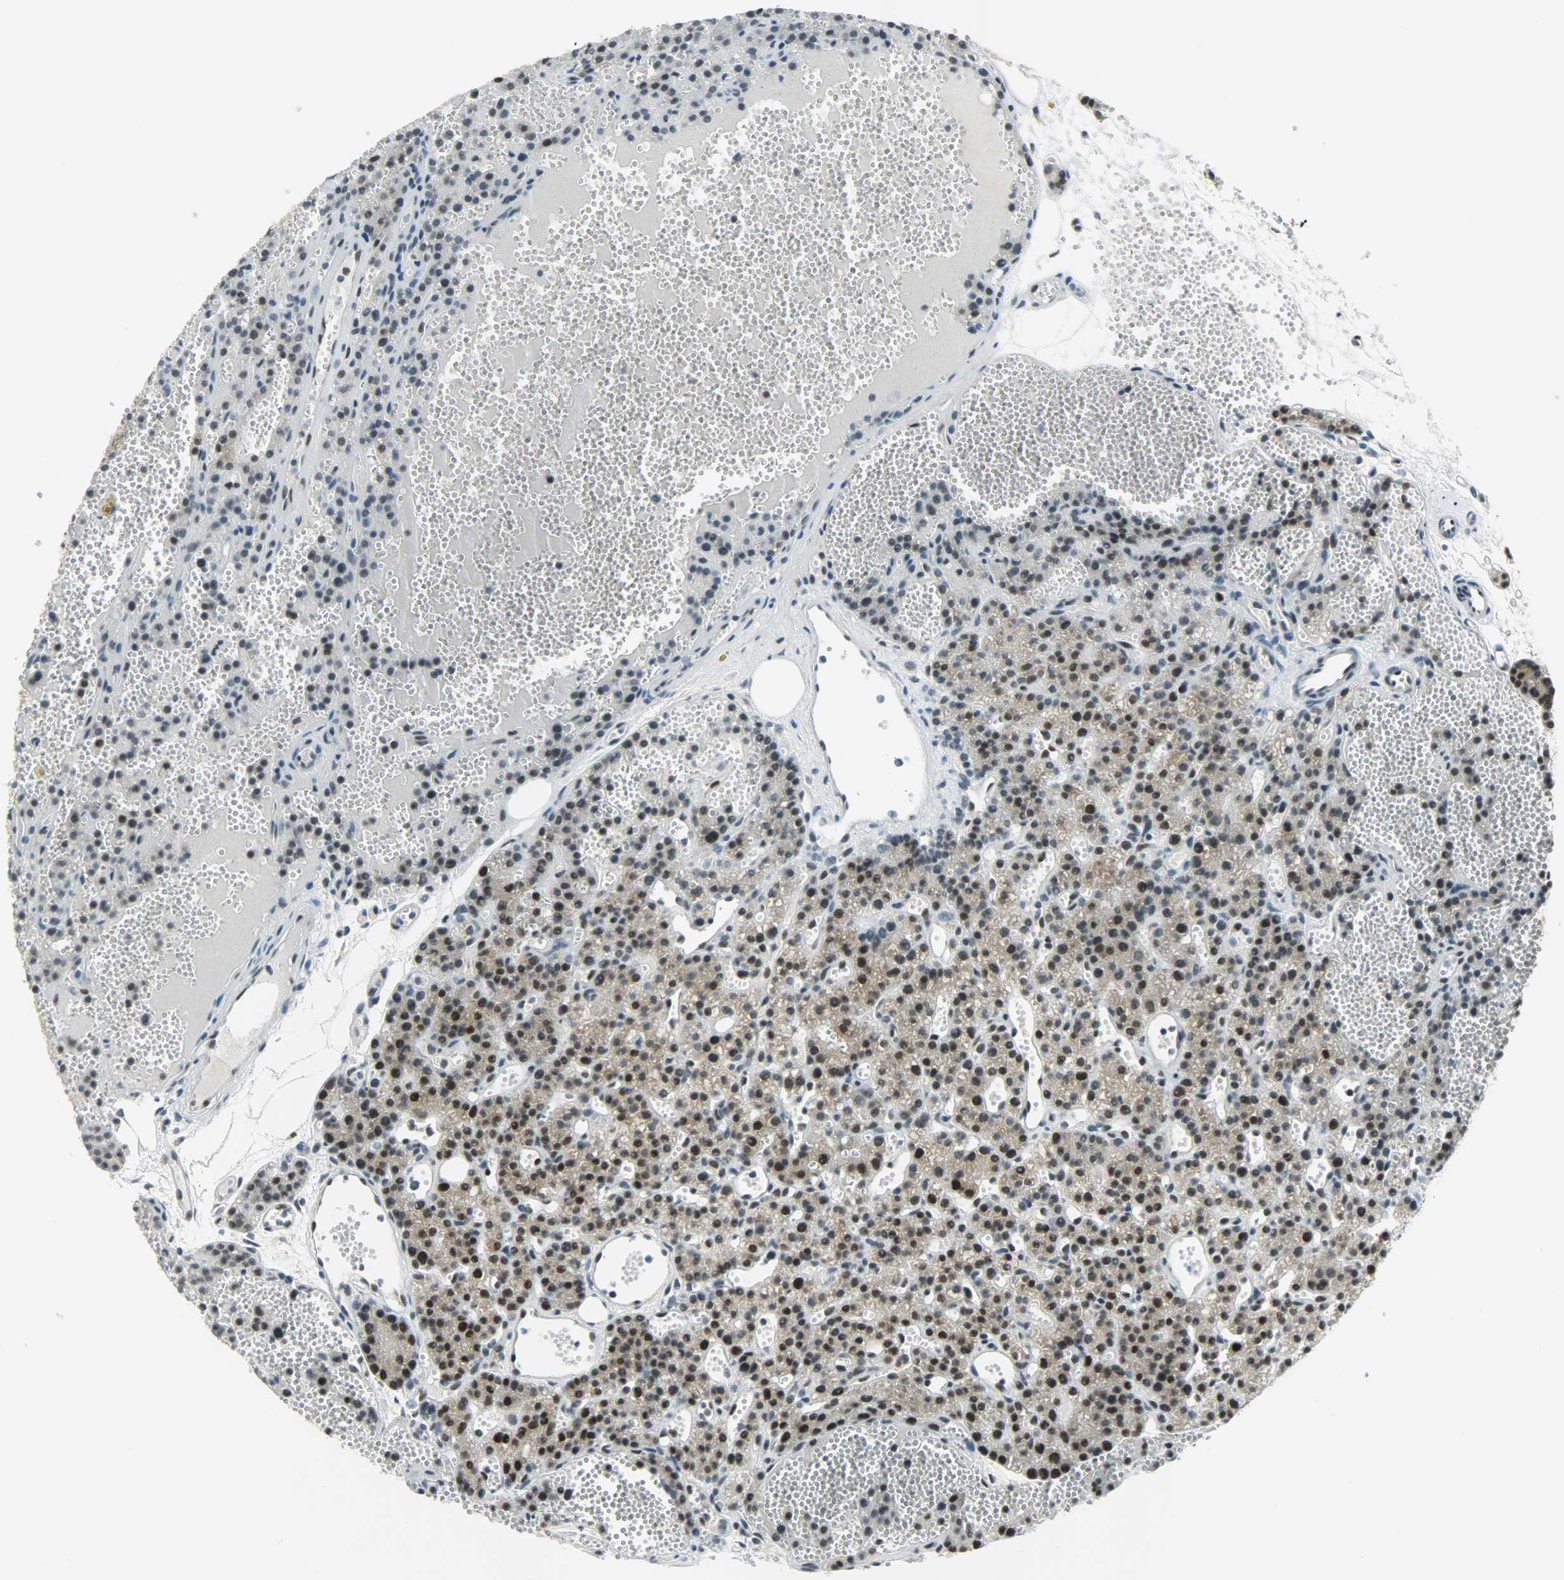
{"staining": {"intensity": "strong", "quantity": ">75%", "location": "nuclear"}, "tissue": "parathyroid gland", "cell_type": "Glandular cells", "image_type": "normal", "snomed": [{"axis": "morphology", "description": "Normal tissue, NOS"}, {"axis": "topography", "description": "Parathyroid gland"}], "caption": "Strong nuclear protein positivity is identified in approximately >75% of glandular cells in parathyroid gland.", "gene": "SUGP1", "patient": {"sex": "male", "age": 25}}